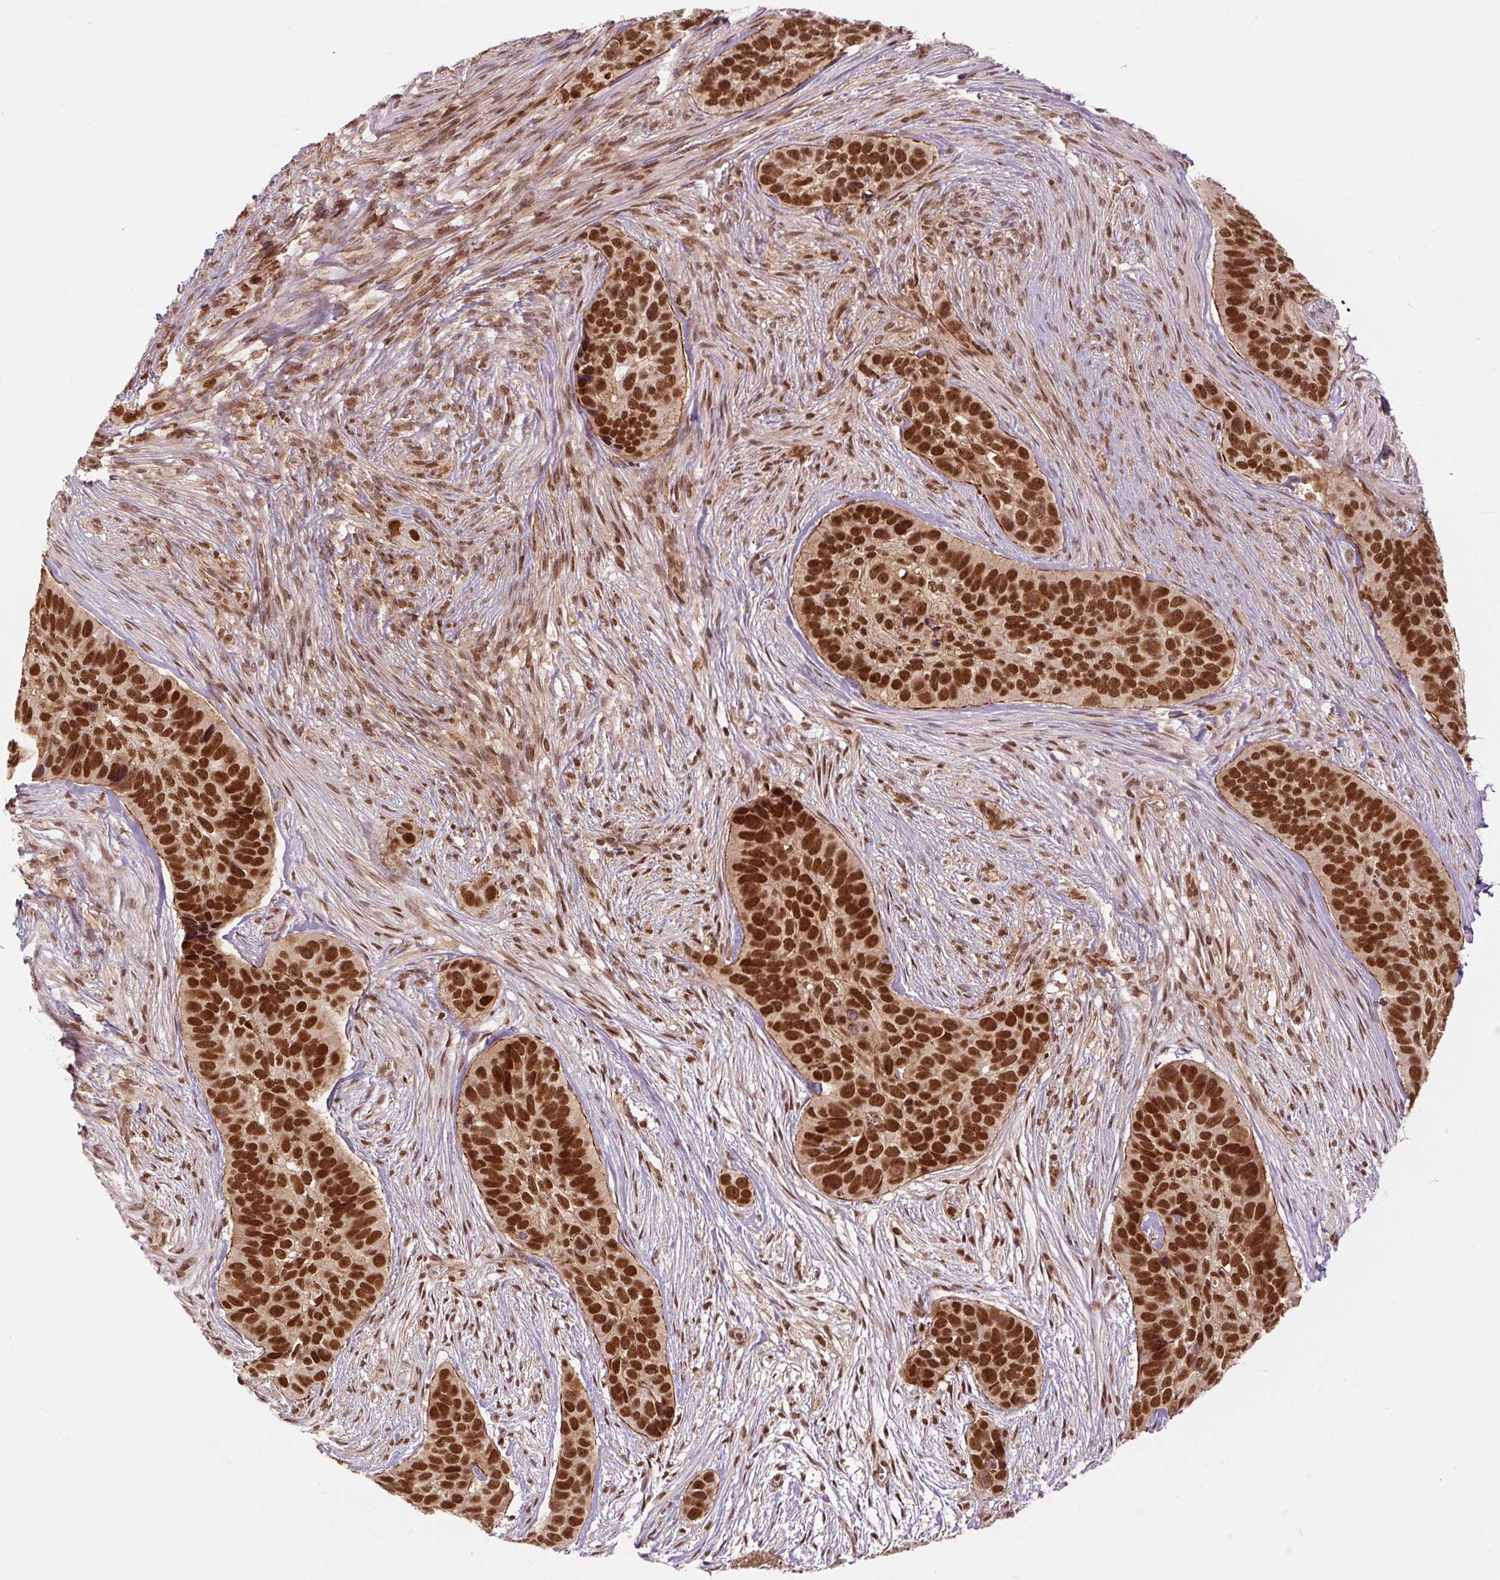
{"staining": {"intensity": "strong", "quantity": ">75%", "location": "nuclear"}, "tissue": "skin cancer", "cell_type": "Tumor cells", "image_type": "cancer", "snomed": [{"axis": "morphology", "description": "Basal cell carcinoma"}, {"axis": "topography", "description": "Skin"}], "caption": "This is a histology image of immunohistochemistry (IHC) staining of skin cancer, which shows strong expression in the nuclear of tumor cells.", "gene": "CSTF1", "patient": {"sex": "female", "age": 82}}